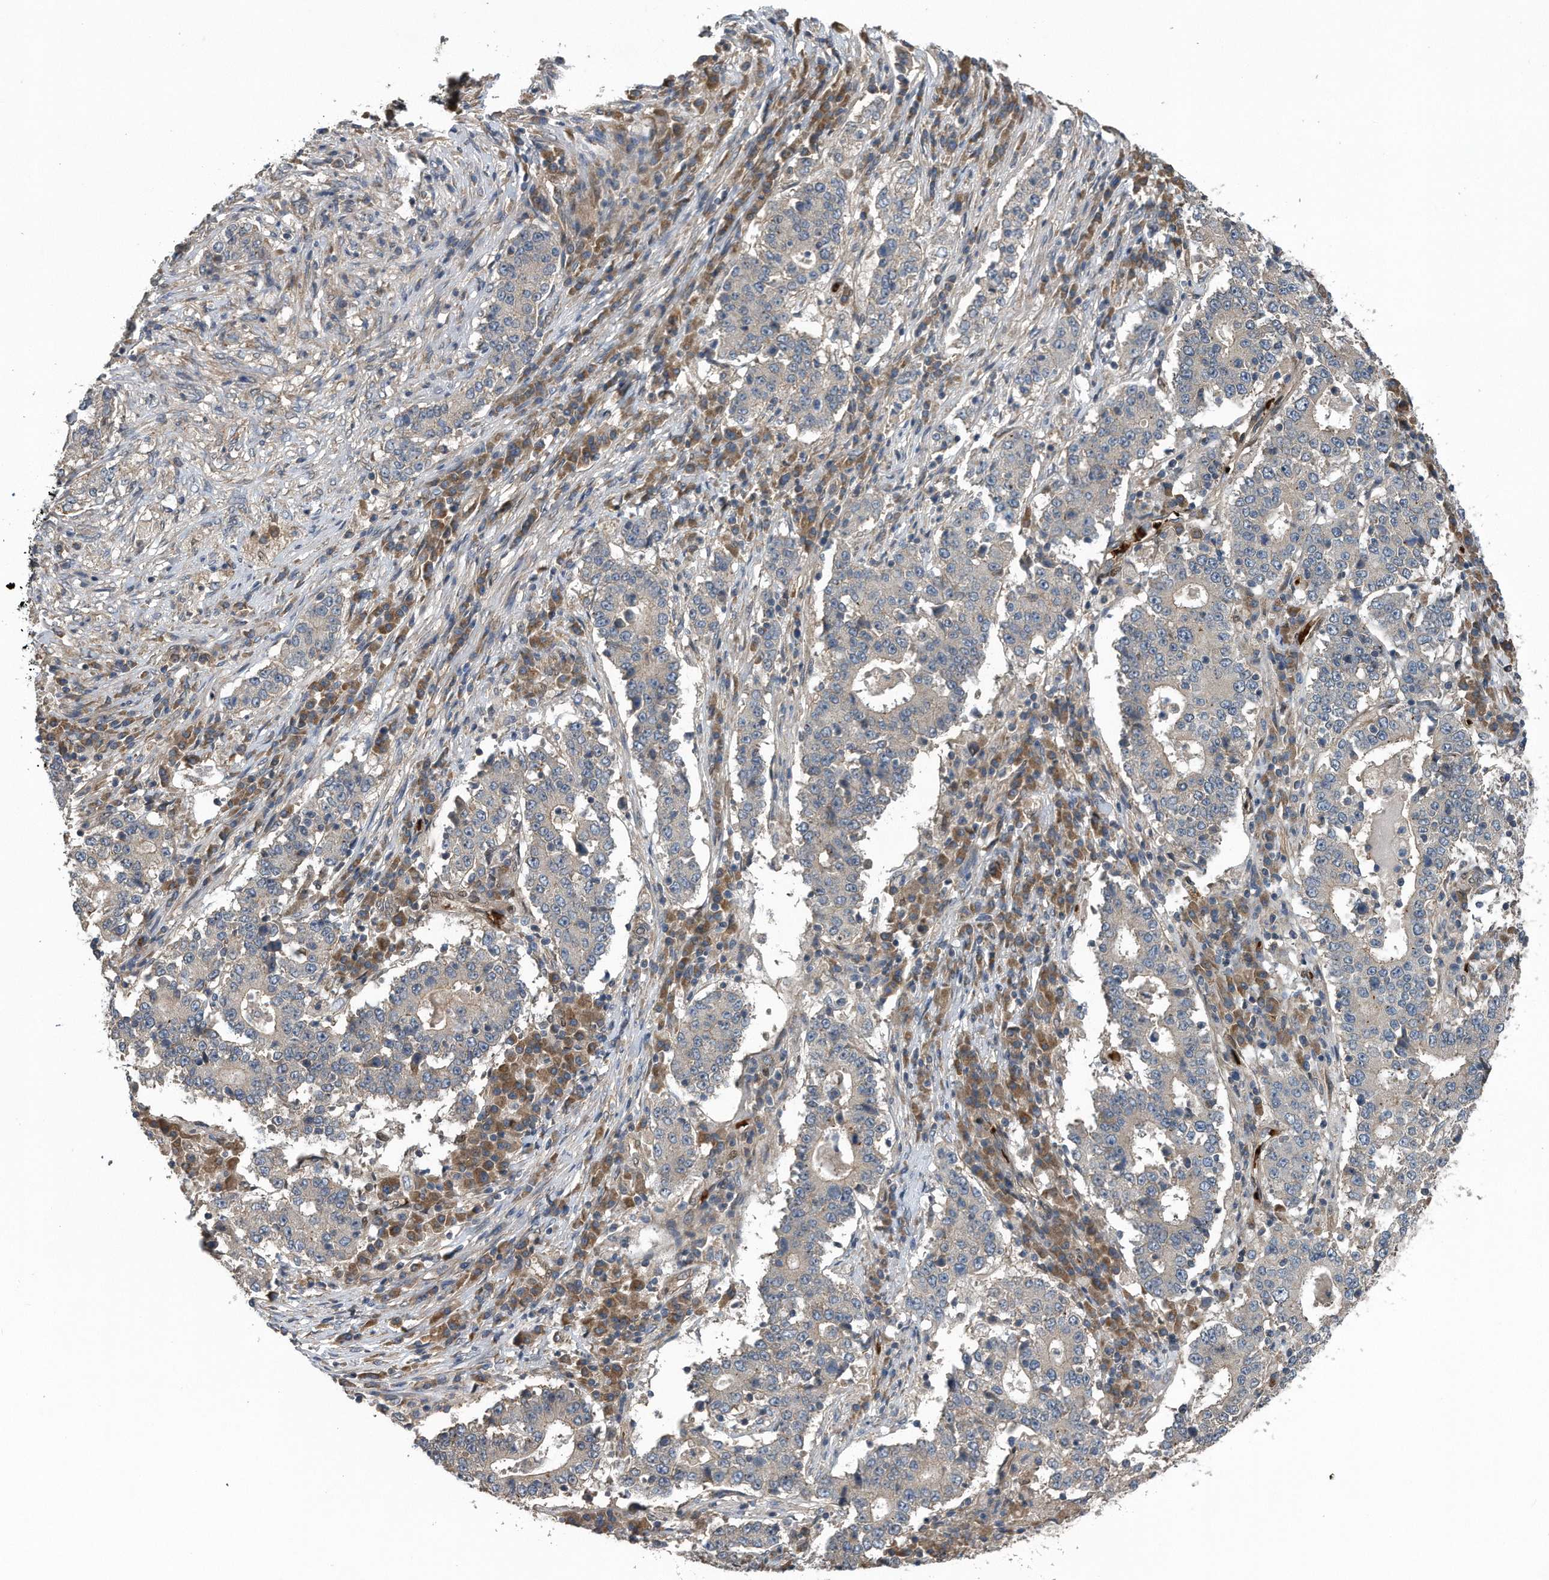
{"staining": {"intensity": "negative", "quantity": "none", "location": "none"}, "tissue": "stomach cancer", "cell_type": "Tumor cells", "image_type": "cancer", "snomed": [{"axis": "morphology", "description": "Adenocarcinoma, NOS"}, {"axis": "topography", "description": "Stomach"}], "caption": "Stomach cancer was stained to show a protein in brown. There is no significant staining in tumor cells. (DAB IHC visualized using brightfield microscopy, high magnification).", "gene": "ZNF79", "patient": {"sex": "male", "age": 59}}